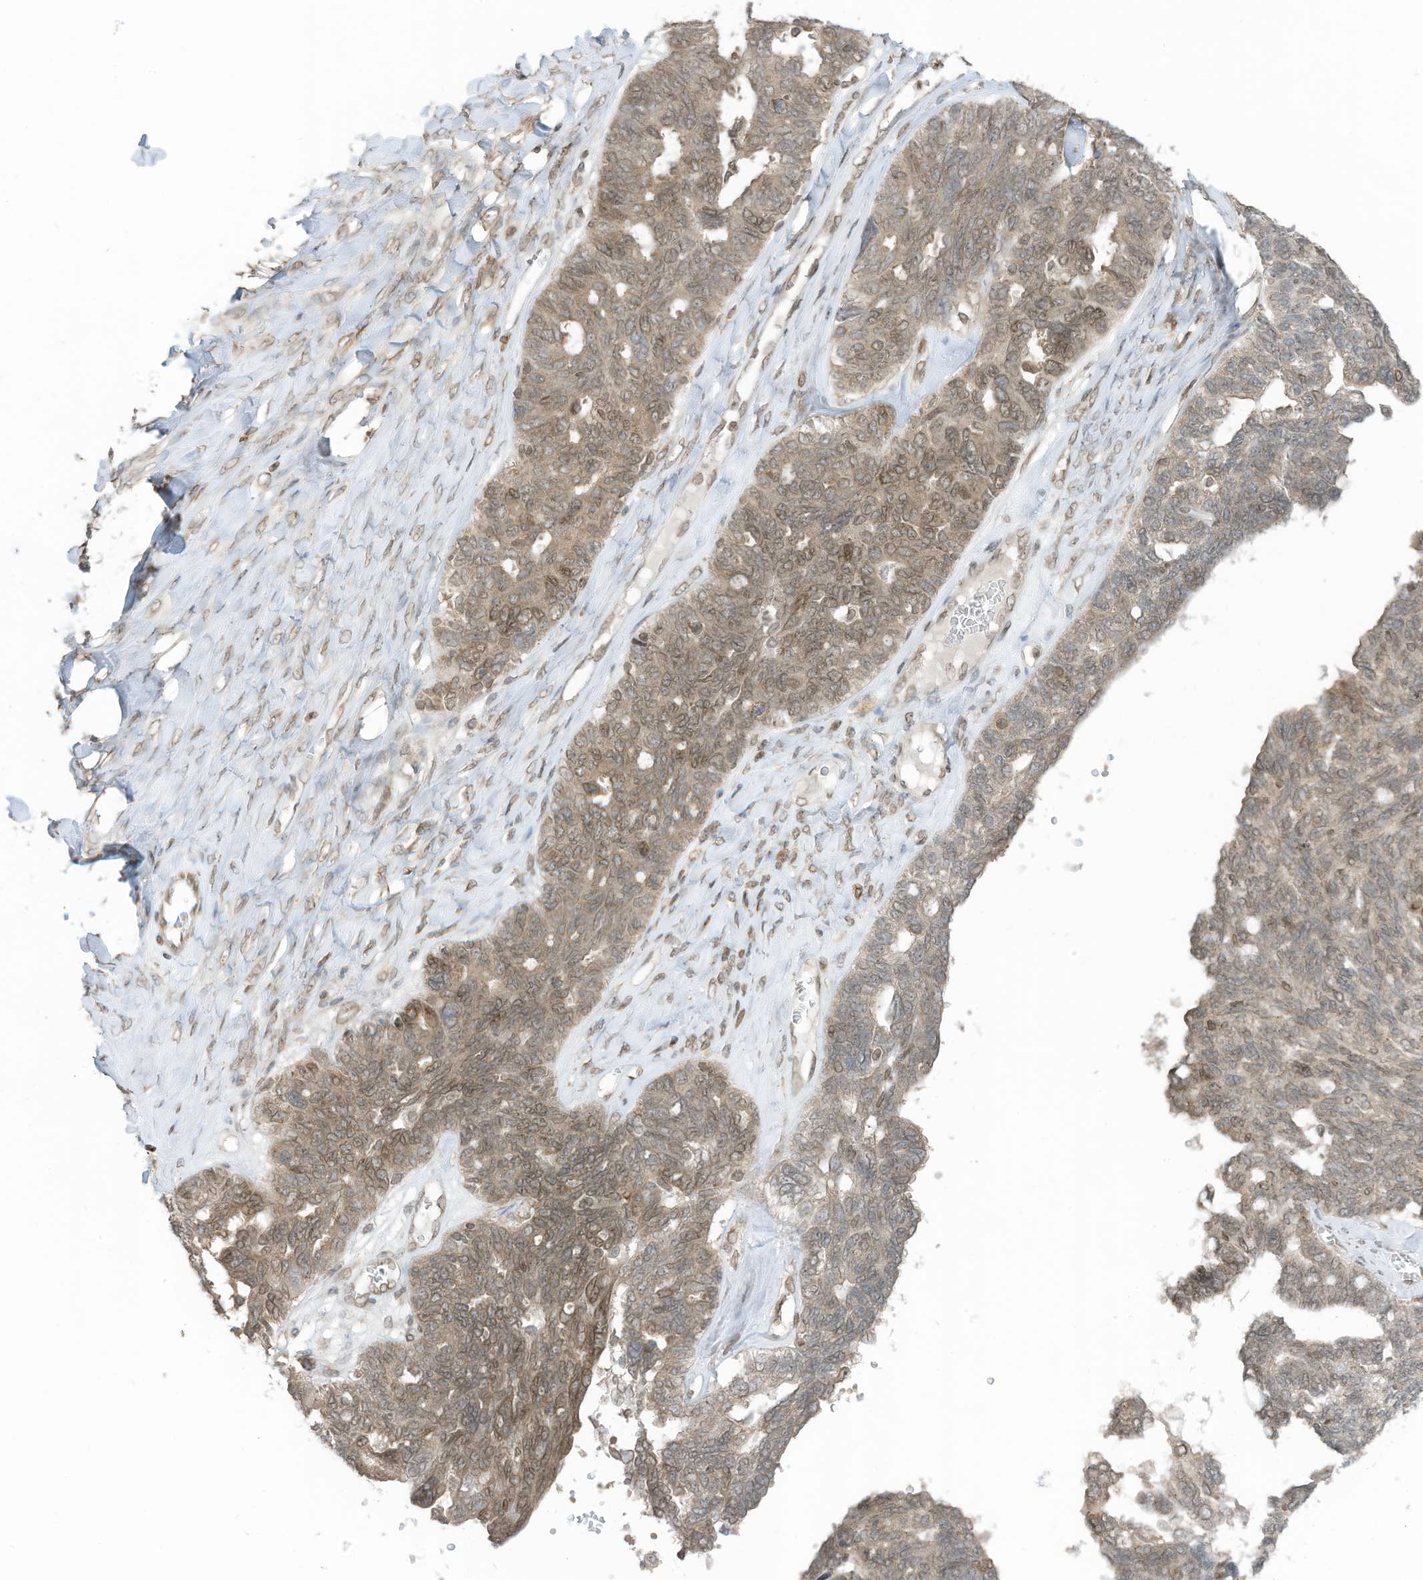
{"staining": {"intensity": "weak", "quantity": ">75%", "location": "cytoplasmic/membranous,nuclear"}, "tissue": "ovarian cancer", "cell_type": "Tumor cells", "image_type": "cancer", "snomed": [{"axis": "morphology", "description": "Cystadenocarcinoma, serous, NOS"}, {"axis": "topography", "description": "Ovary"}], "caption": "The immunohistochemical stain highlights weak cytoplasmic/membranous and nuclear staining in tumor cells of ovarian serous cystadenocarcinoma tissue.", "gene": "RABL3", "patient": {"sex": "female", "age": 79}}